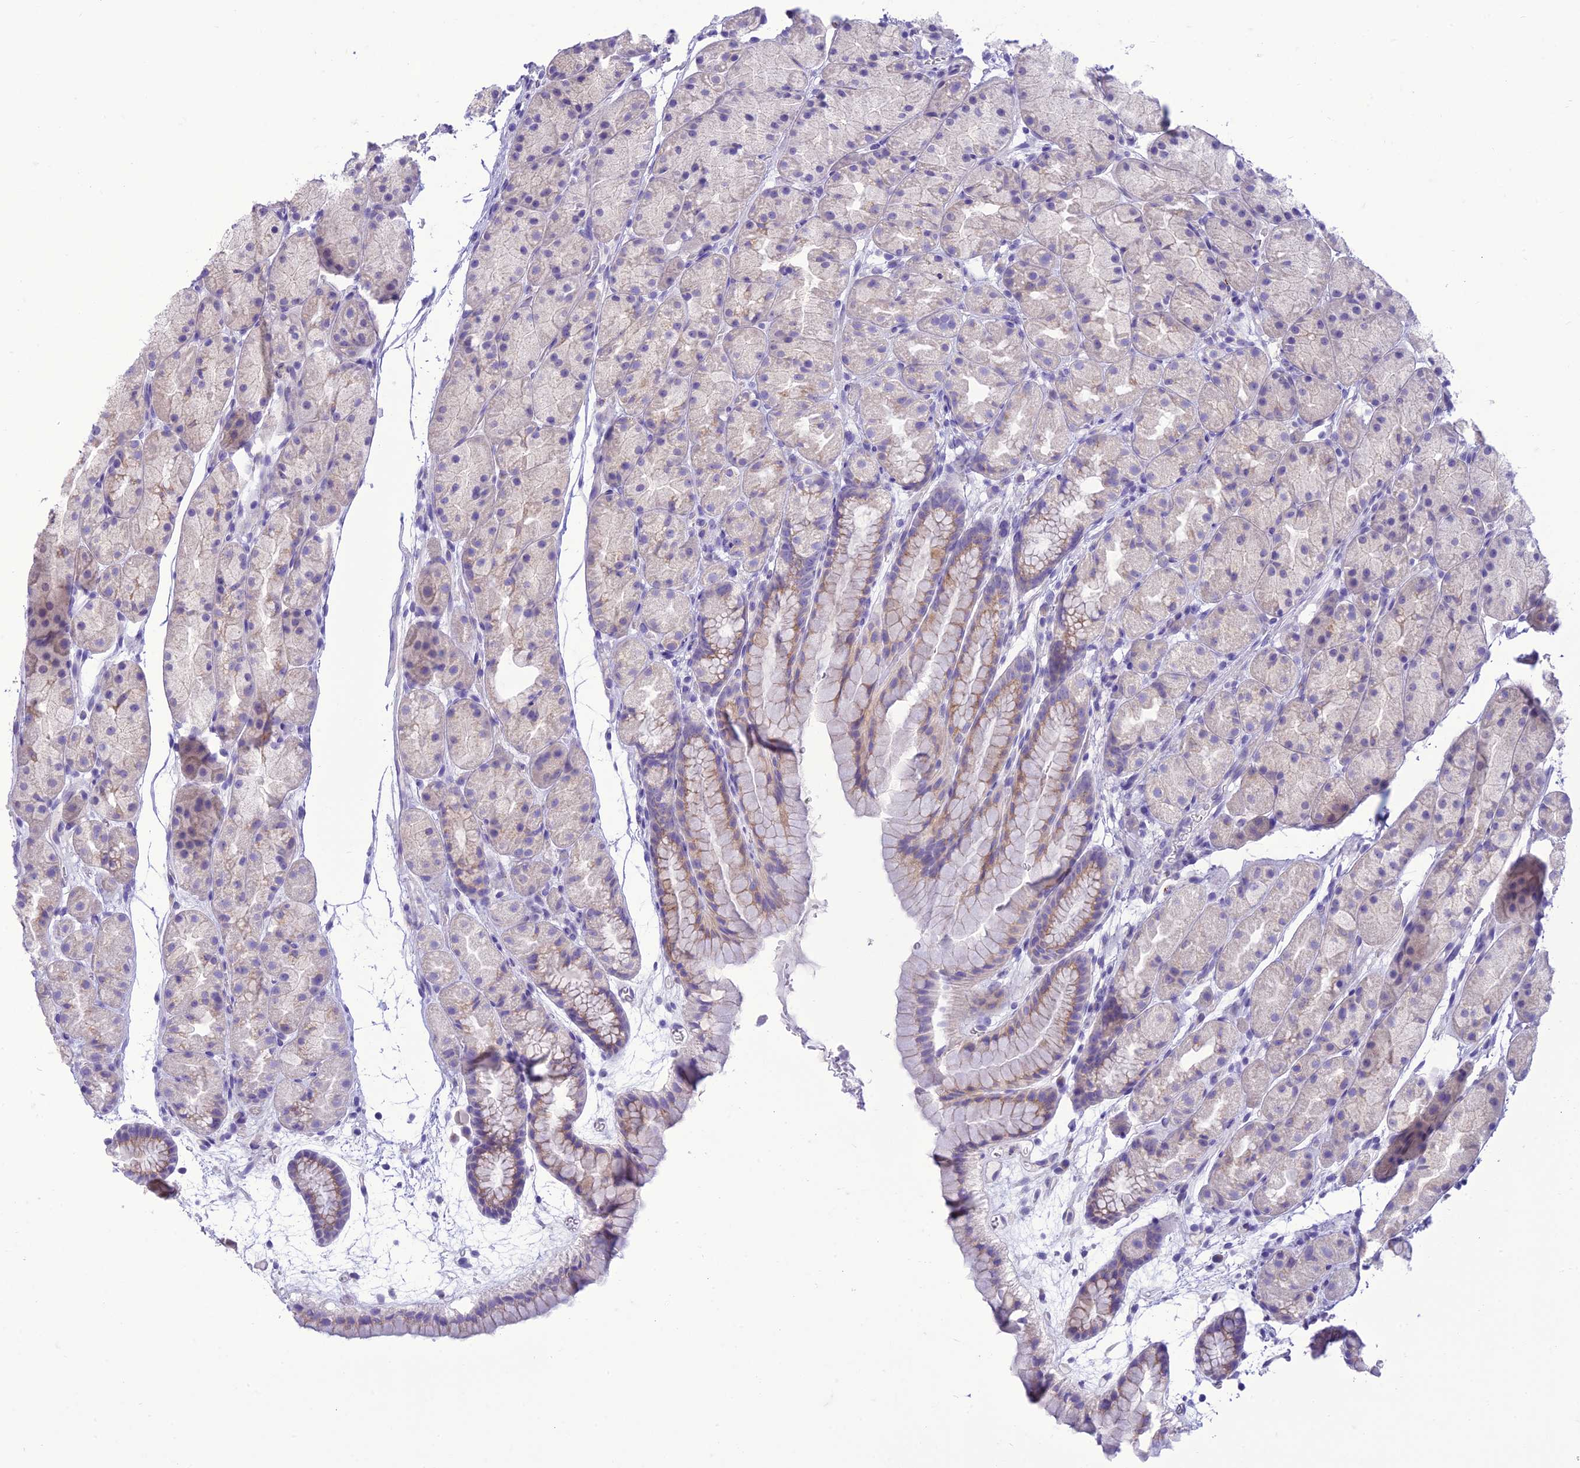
{"staining": {"intensity": "moderate", "quantity": "<25%", "location": "cytoplasmic/membranous"}, "tissue": "stomach", "cell_type": "Glandular cells", "image_type": "normal", "snomed": [{"axis": "morphology", "description": "Normal tissue, NOS"}, {"axis": "topography", "description": "Stomach, upper"}, {"axis": "topography", "description": "Stomach"}], "caption": "IHC (DAB (3,3'-diaminobenzidine)) staining of benign human stomach reveals moderate cytoplasmic/membranous protein staining in about <25% of glandular cells. The protein of interest is shown in brown color, while the nuclei are stained blue.", "gene": "DHDH", "patient": {"sex": "male", "age": 47}}